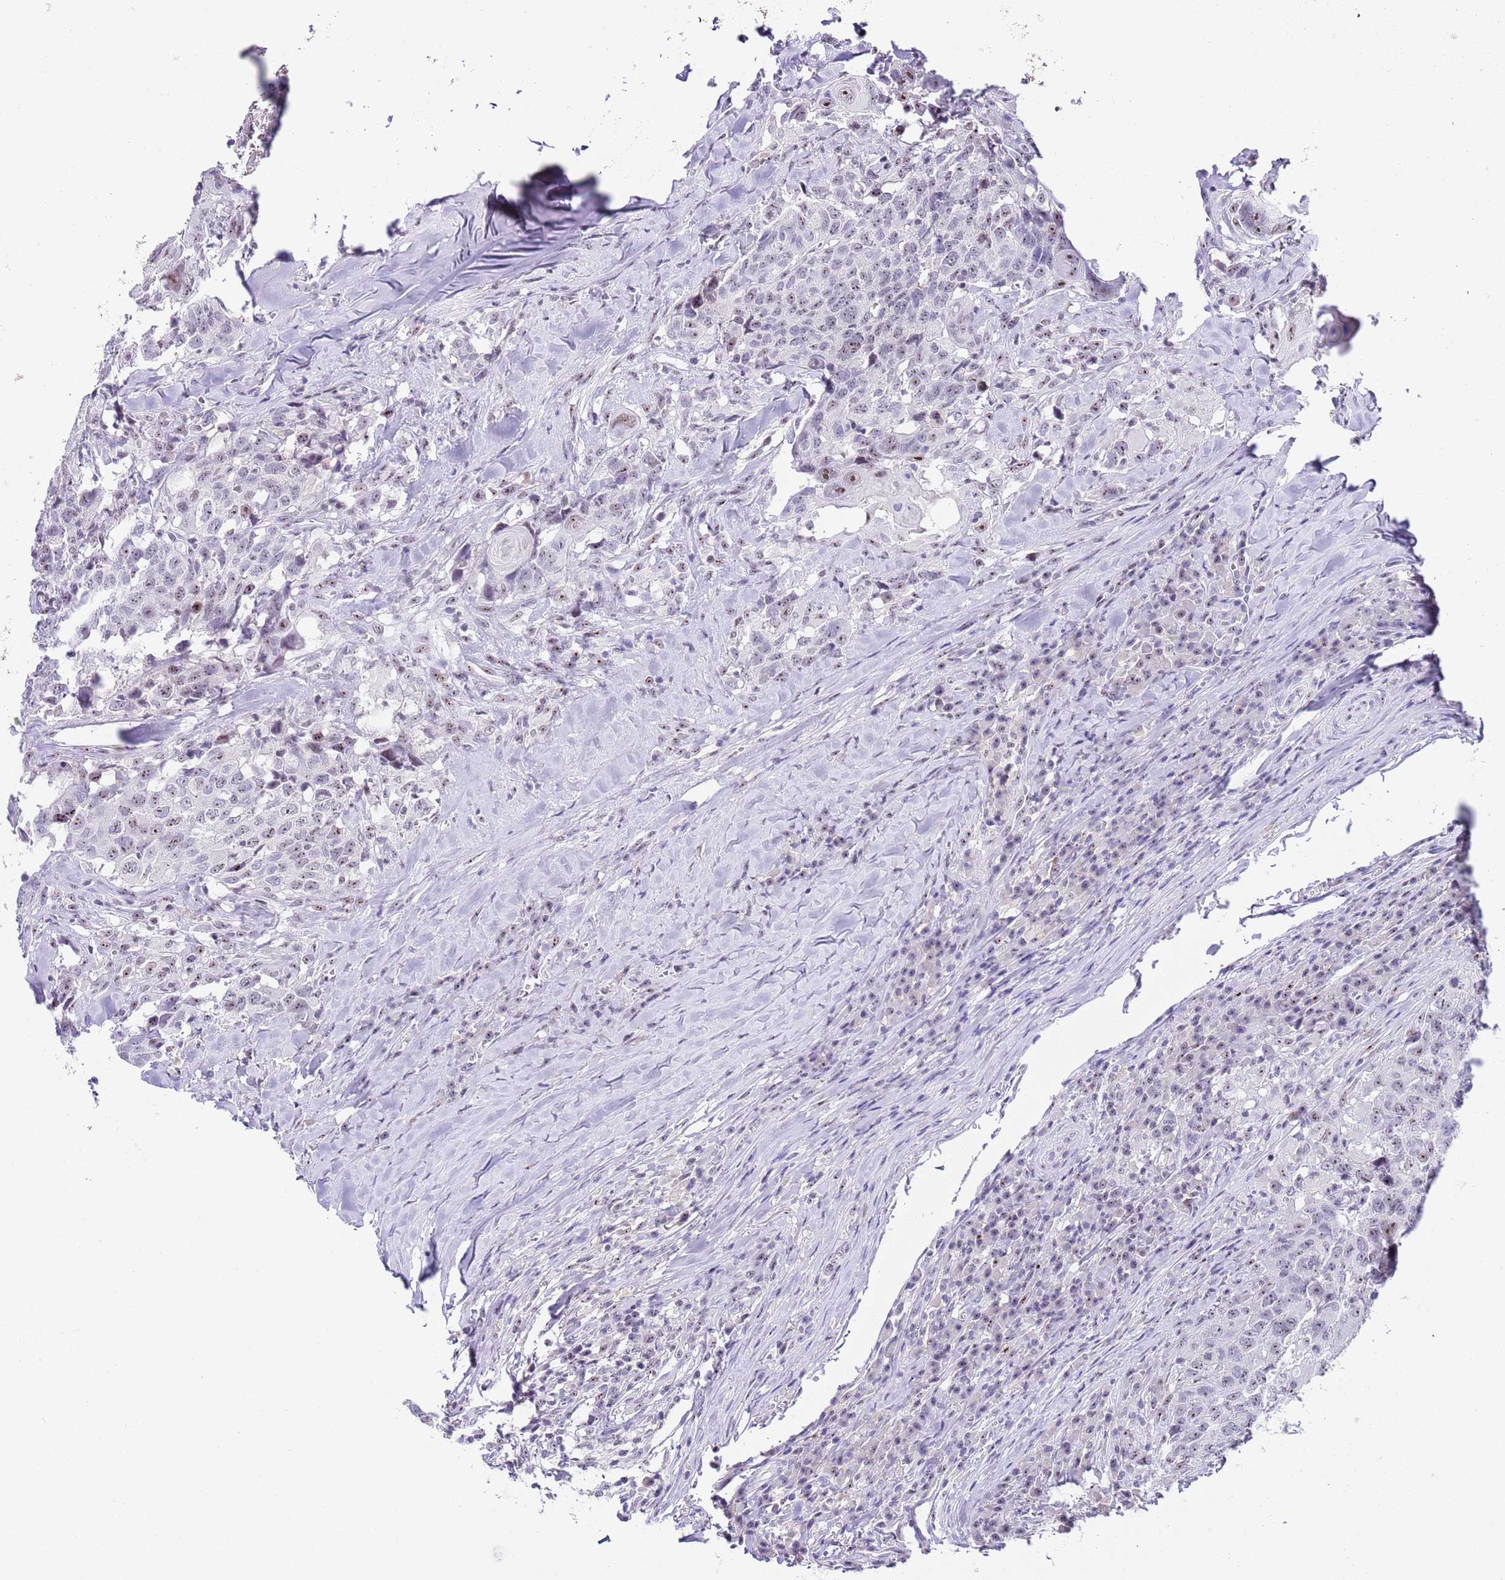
{"staining": {"intensity": "weak", "quantity": "25%-75%", "location": "nuclear"}, "tissue": "head and neck cancer", "cell_type": "Tumor cells", "image_type": "cancer", "snomed": [{"axis": "morphology", "description": "Normal tissue, NOS"}, {"axis": "morphology", "description": "Squamous cell carcinoma, NOS"}, {"axis": "topography", "description": "Skeletal muscle"}, {"axis": "topography", "description": "Vascular tissue"}, {"axis": "topography", "description": "Peripheral nerve tissue"}, {"axis": "topography", "description": "Head-Neck"}], "caption": "About 25%-75% of tumor cells in human head and neck cancer reveal weak nuclear protein positivity as visualized by brown immunohistochemical staining.", "gene": "NOP56", "patient": {"sex": "male", "age": 66}}